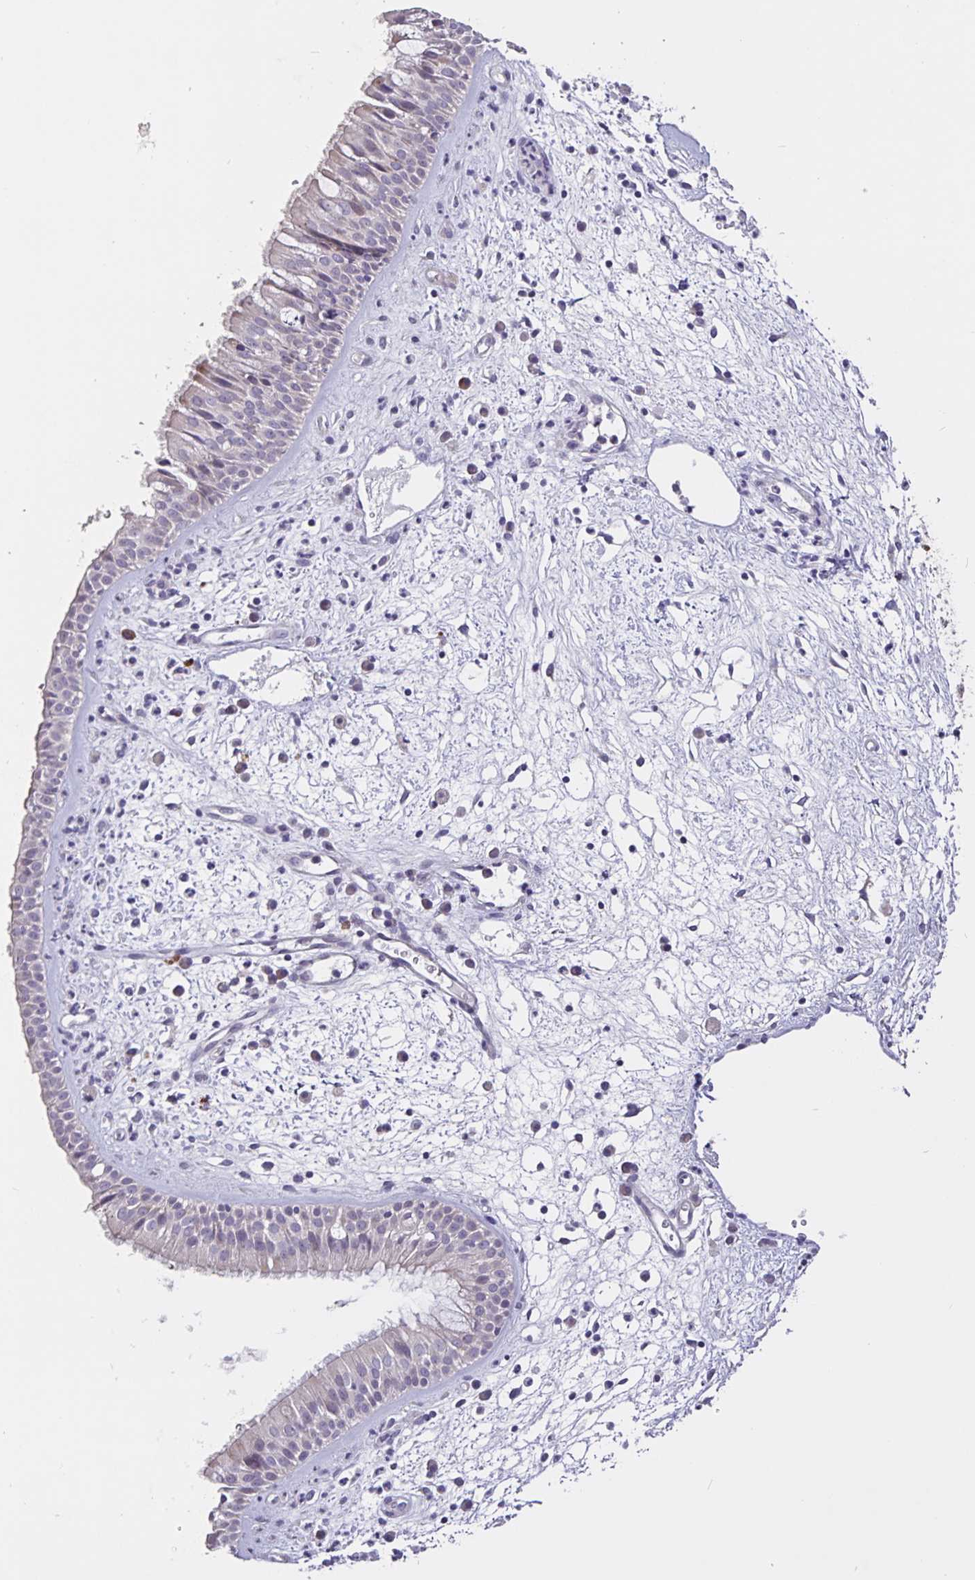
{"staining": {"intensity": "weak", "quantity": "<25%", "location": "cytoplasmic/membranous"}, "tissue": "nasopharynx", "cell_type": "Respiratory epithelial cells", "image_type": "normal", "snomed": [{"axis": "morphology", "description": "Normal tissue, NOS"}, {"axis": "topography", "description": "Nasopharynx"}], "caption": "IHC micrograph of benign nasopharynx: nasopharynx stained with DAB shows no significant protein positivity in respiratory epithelial cells. The staining was performed using DAB to visualize the protein expression in brown, while the nuclei were stained in blue with hematoxylin (Magnification: 20x).", "gene": "FBXL16", "patient": {"sex": "male", "age": 65}}